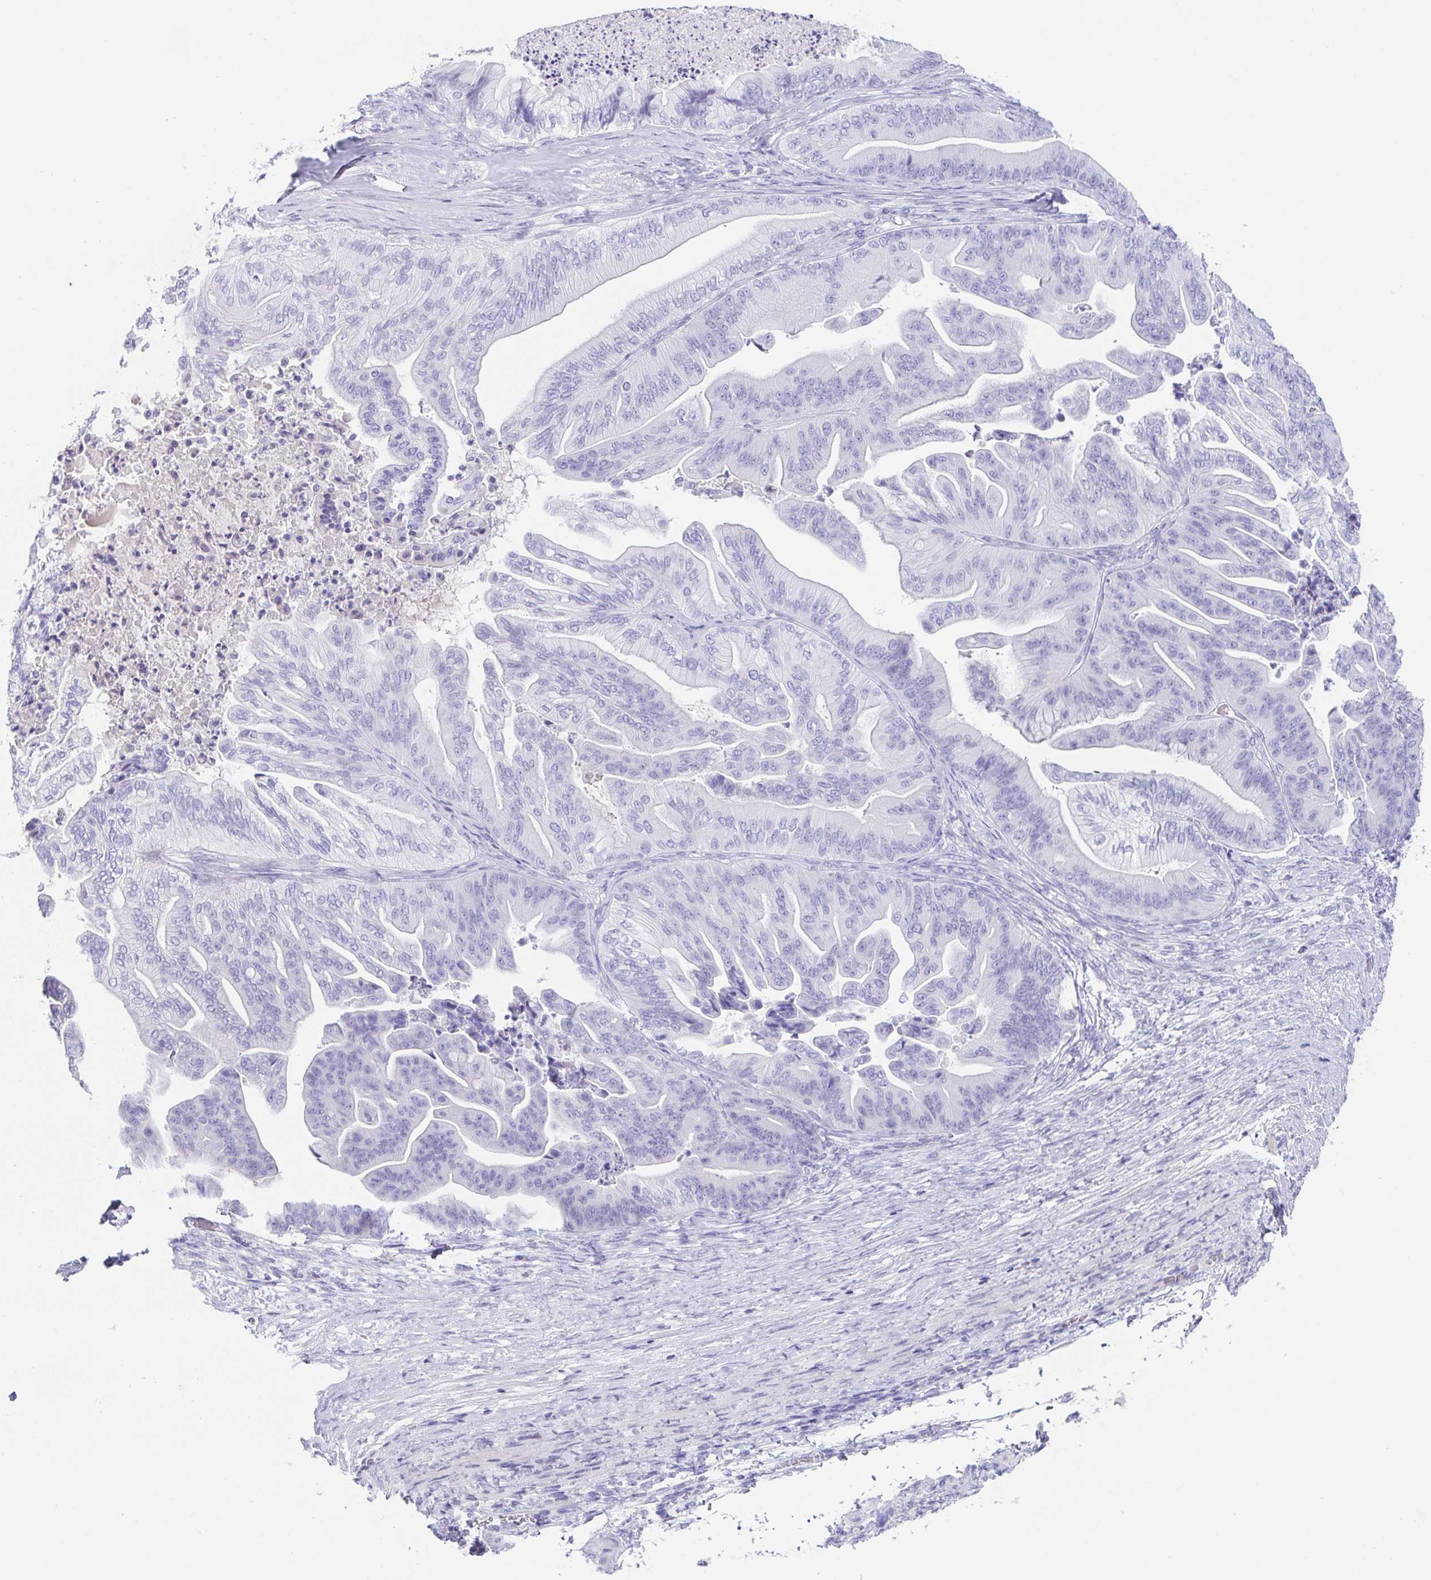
{"staining": {"intensity": "negative", "quantity": "none", "location": "none"}, "tissue": "ovarian cancer", "cell_type": "Tumor cells", "image_type": "cancer", "snomed": [{"axis": "morphology", "description": "Cystadenocarcinoma, mucinous, NOS"}, {"axis": "topography", "description": "Ovary"}], "caption": "Tumor cells show no significant protein staining in mucinous cystadenocarcinoma (ovarian).", "gene": "PLA2G1B", "patient": {"sex": "female", "age": 67}}